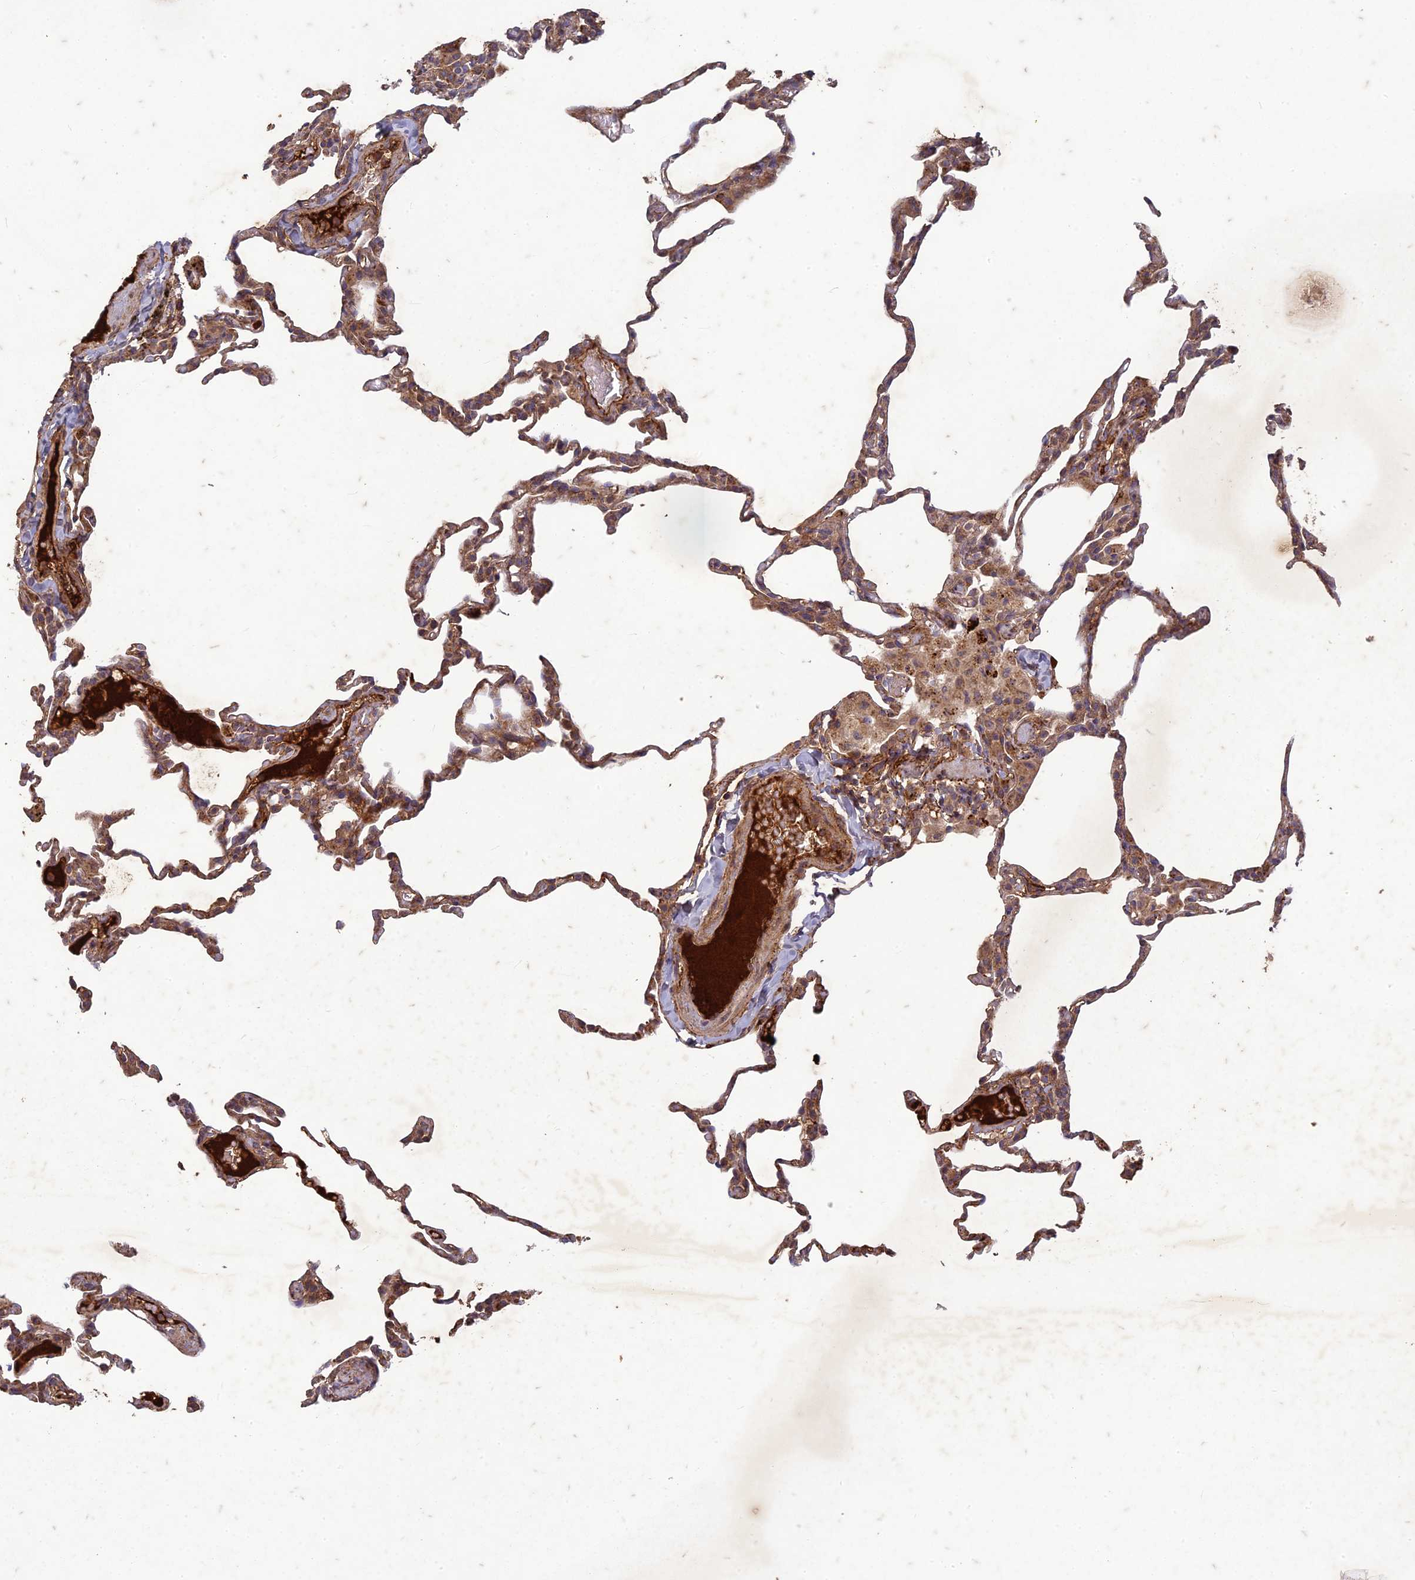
{"staining": {"intensity": "moderate", "quantity": ">75%", "location": "cytoplasmic/membranous"}, "tissue": "lung", "cell_type": "Alveolar cells", "image_type": "normal", "snomed": [{"axis": "morphology", "description": "Normal tissue, NOS"}, {"axis": "topography", "description": "Lung"}], "caption": "This is a micrograph of immunohistochemistry staining of normal lung, which shows moderate expression in the cytoplasmic/membranous of alveolar cells.", "gene": "TCF25", "patient": {"sex": "male", "age": 20}}